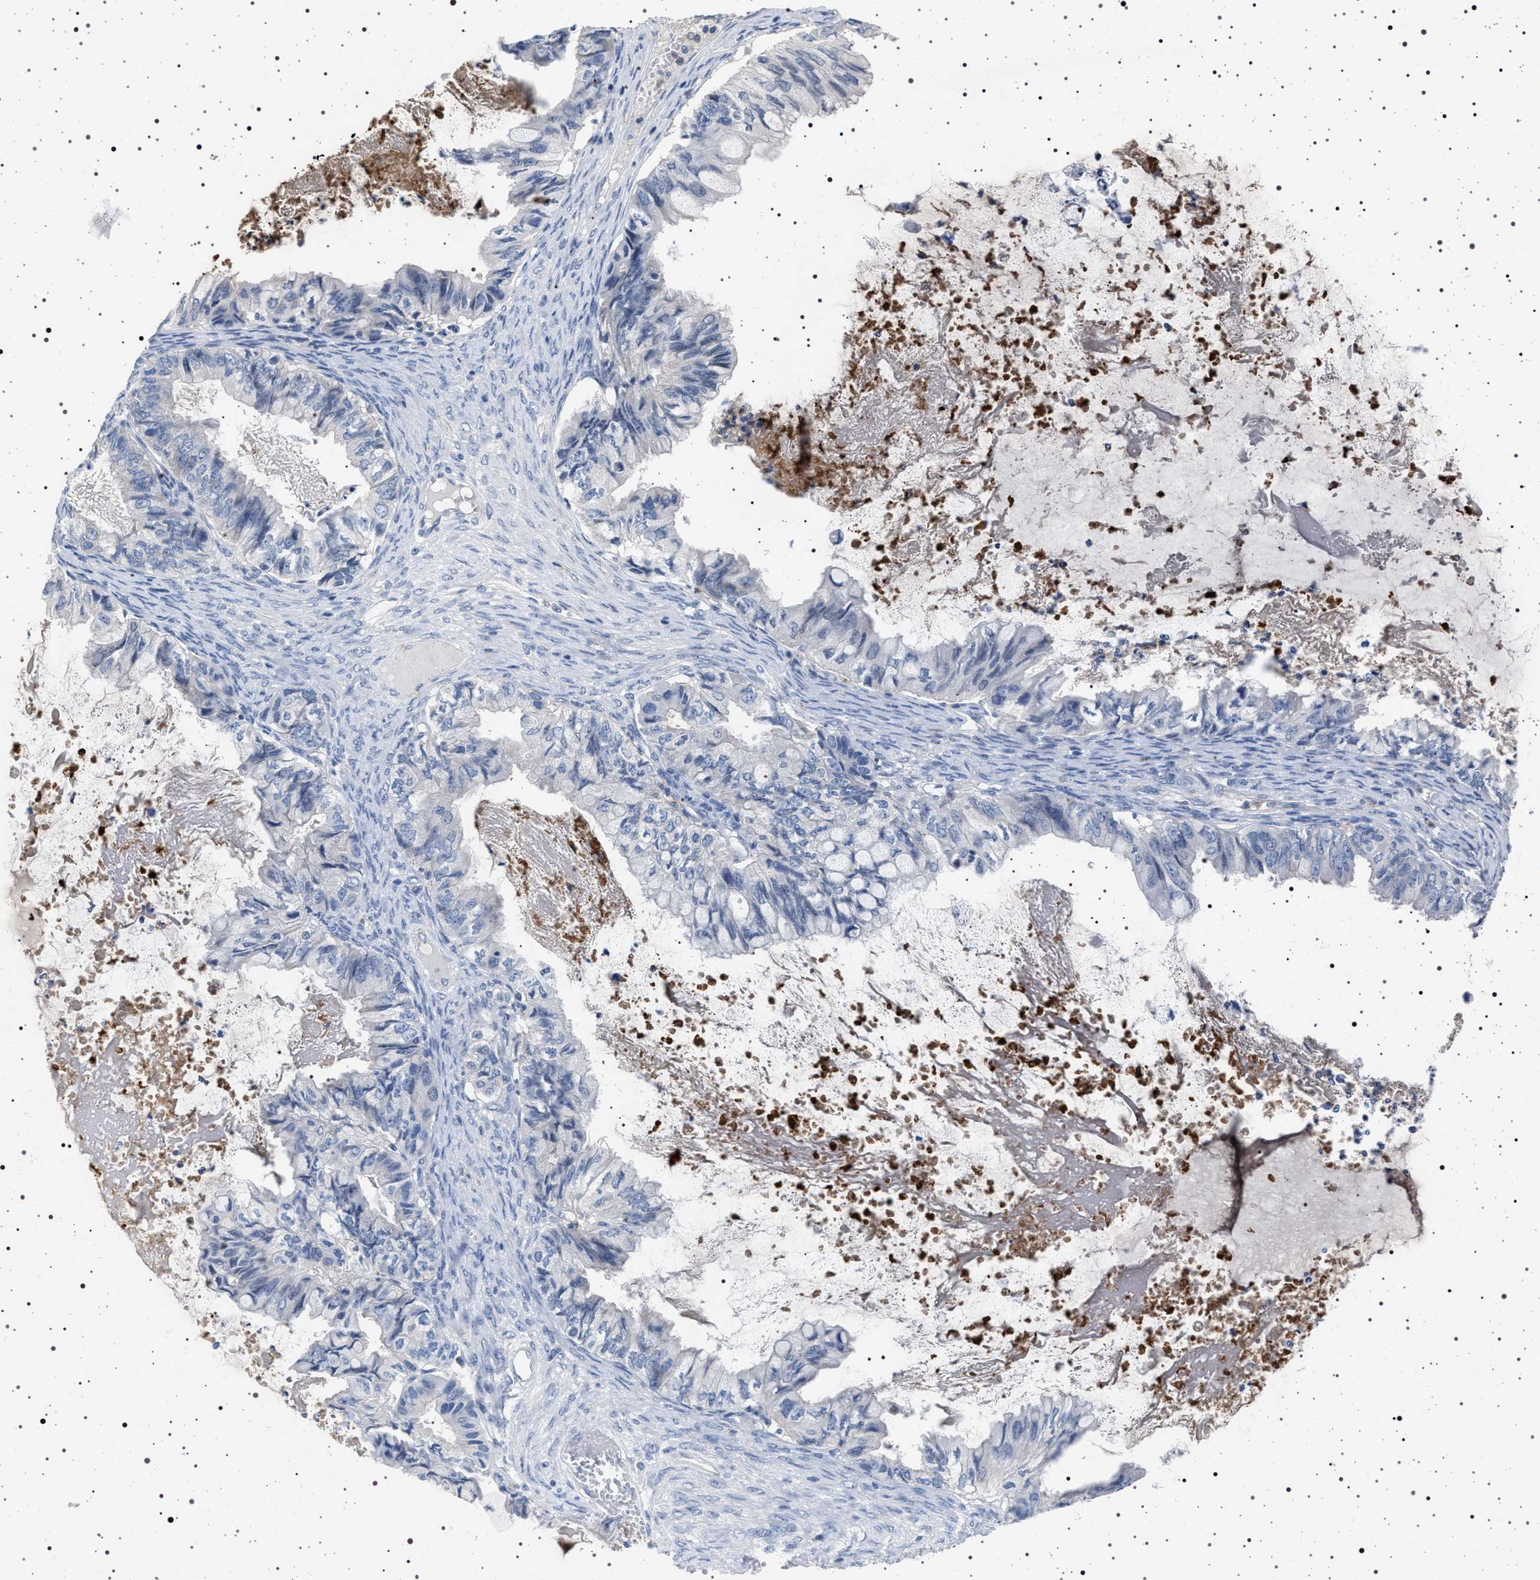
{"staining": {"intensity": "negative", "quantity": "none", "location": "none"}, "tissue": "ovarian cancer", "cell_type": "Tumor cells", "image_type": "cancer", "snomed": [{"axis": "morphology", "description": "Cystadenocarcinoma, mucinous, NOS"}, {"axis": "topography", "description": "Ovary"}], "caption": "This is an immunohistochemistry histopathology image of human ovarian cancer (mucinous cystadenocarcinoma). There is no positivity in tumor cells.", "gene": "NAT9", "patient": {"sex": "female", "age": 80}}